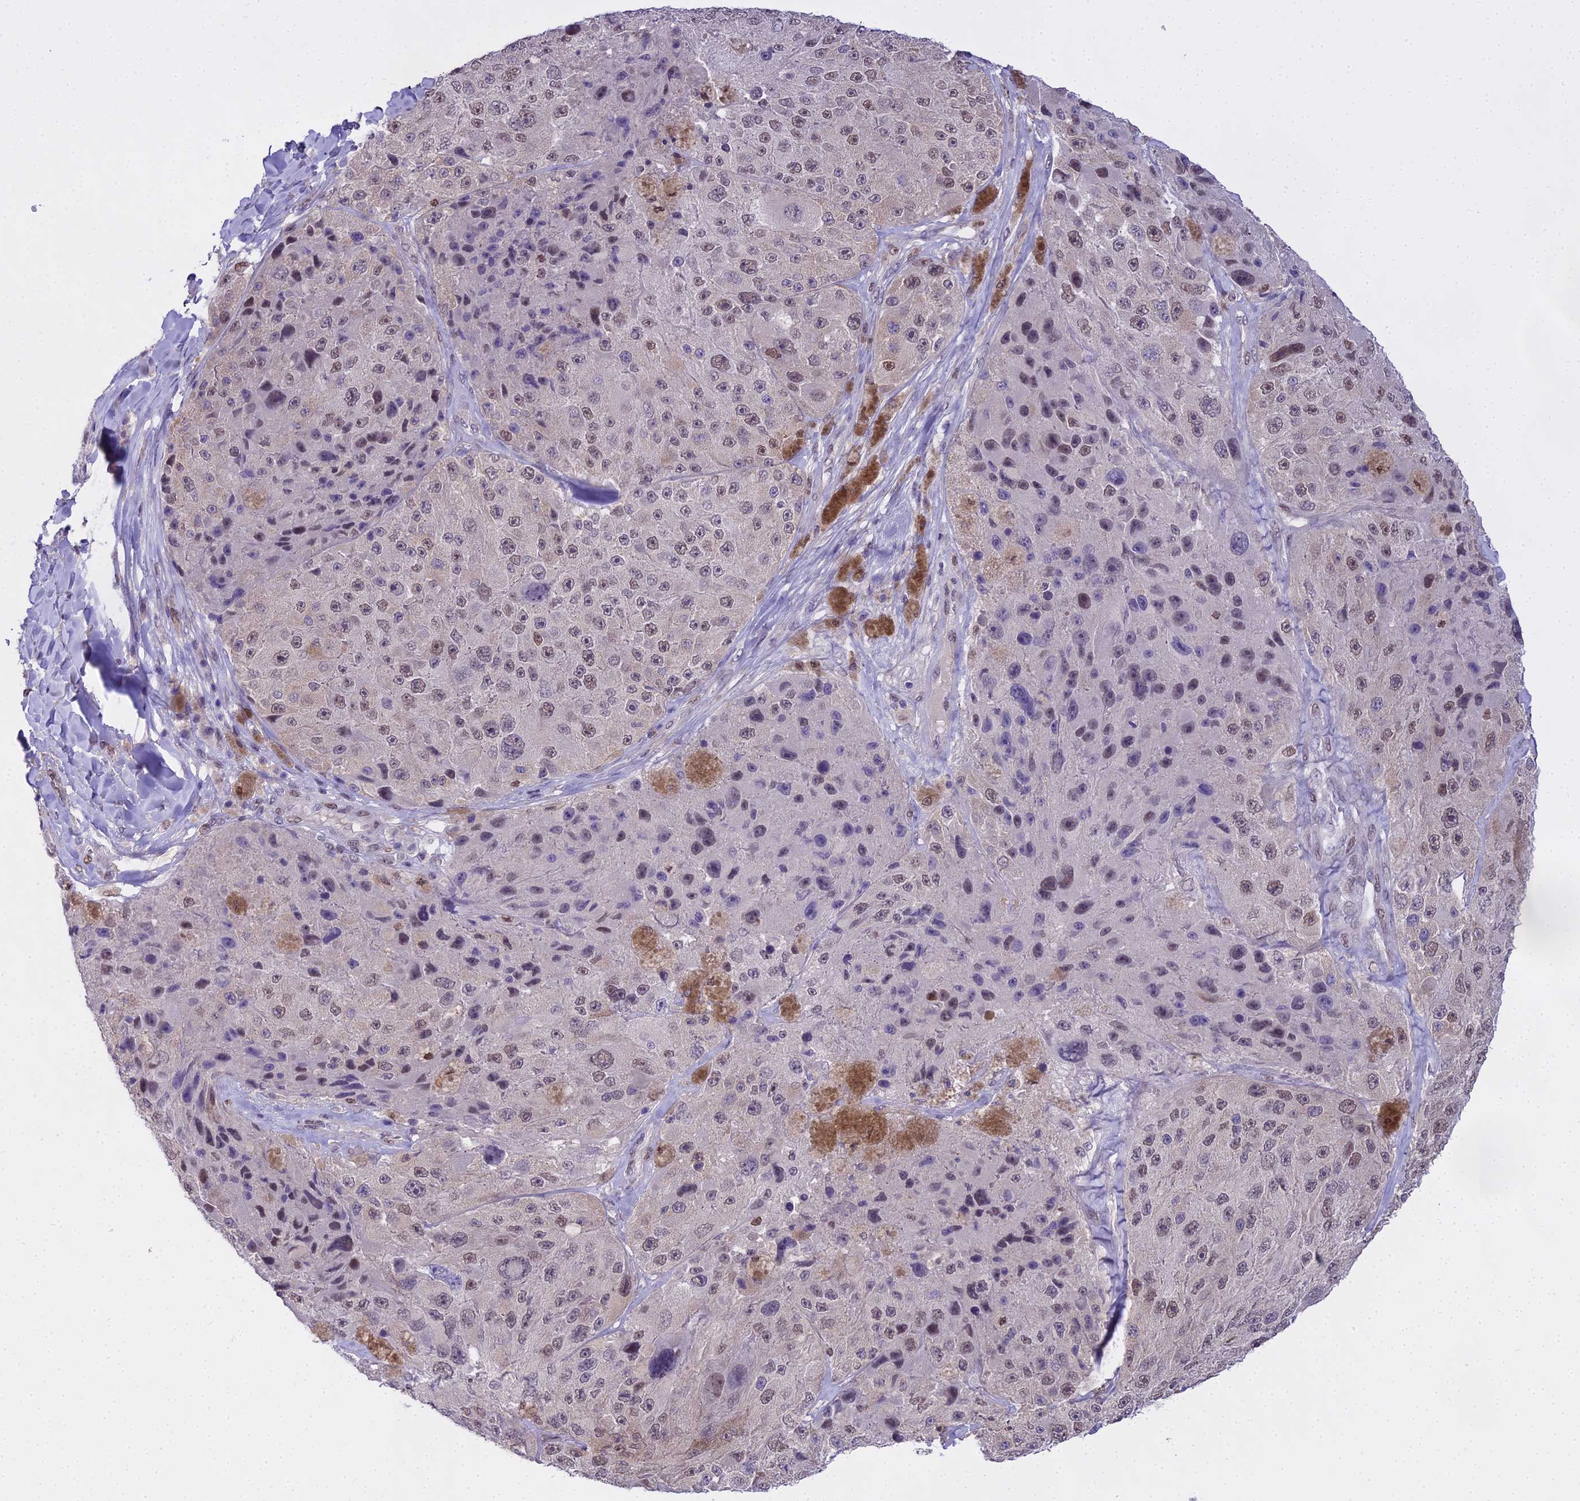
{"staining": {"intensity": "weak", "quantity": "<25%", "location": "nuclear"}, "tissue": "melanoma", "cell_type": "Tumor cells", "image_type": "cancer", "snomed": [{"axis": "morphology", "description": "Malignant melanoma, Metastatic site"}, {"axis": "topography", "description": "Lymph node"}], "caption": "Tumor cells show no significant expression in melanoma. (DAB (3,3'-diaminobenzidine) IHC, high magnification).", "gene": "MAT2A", "patient": {"sex": "male", "age": 62}}